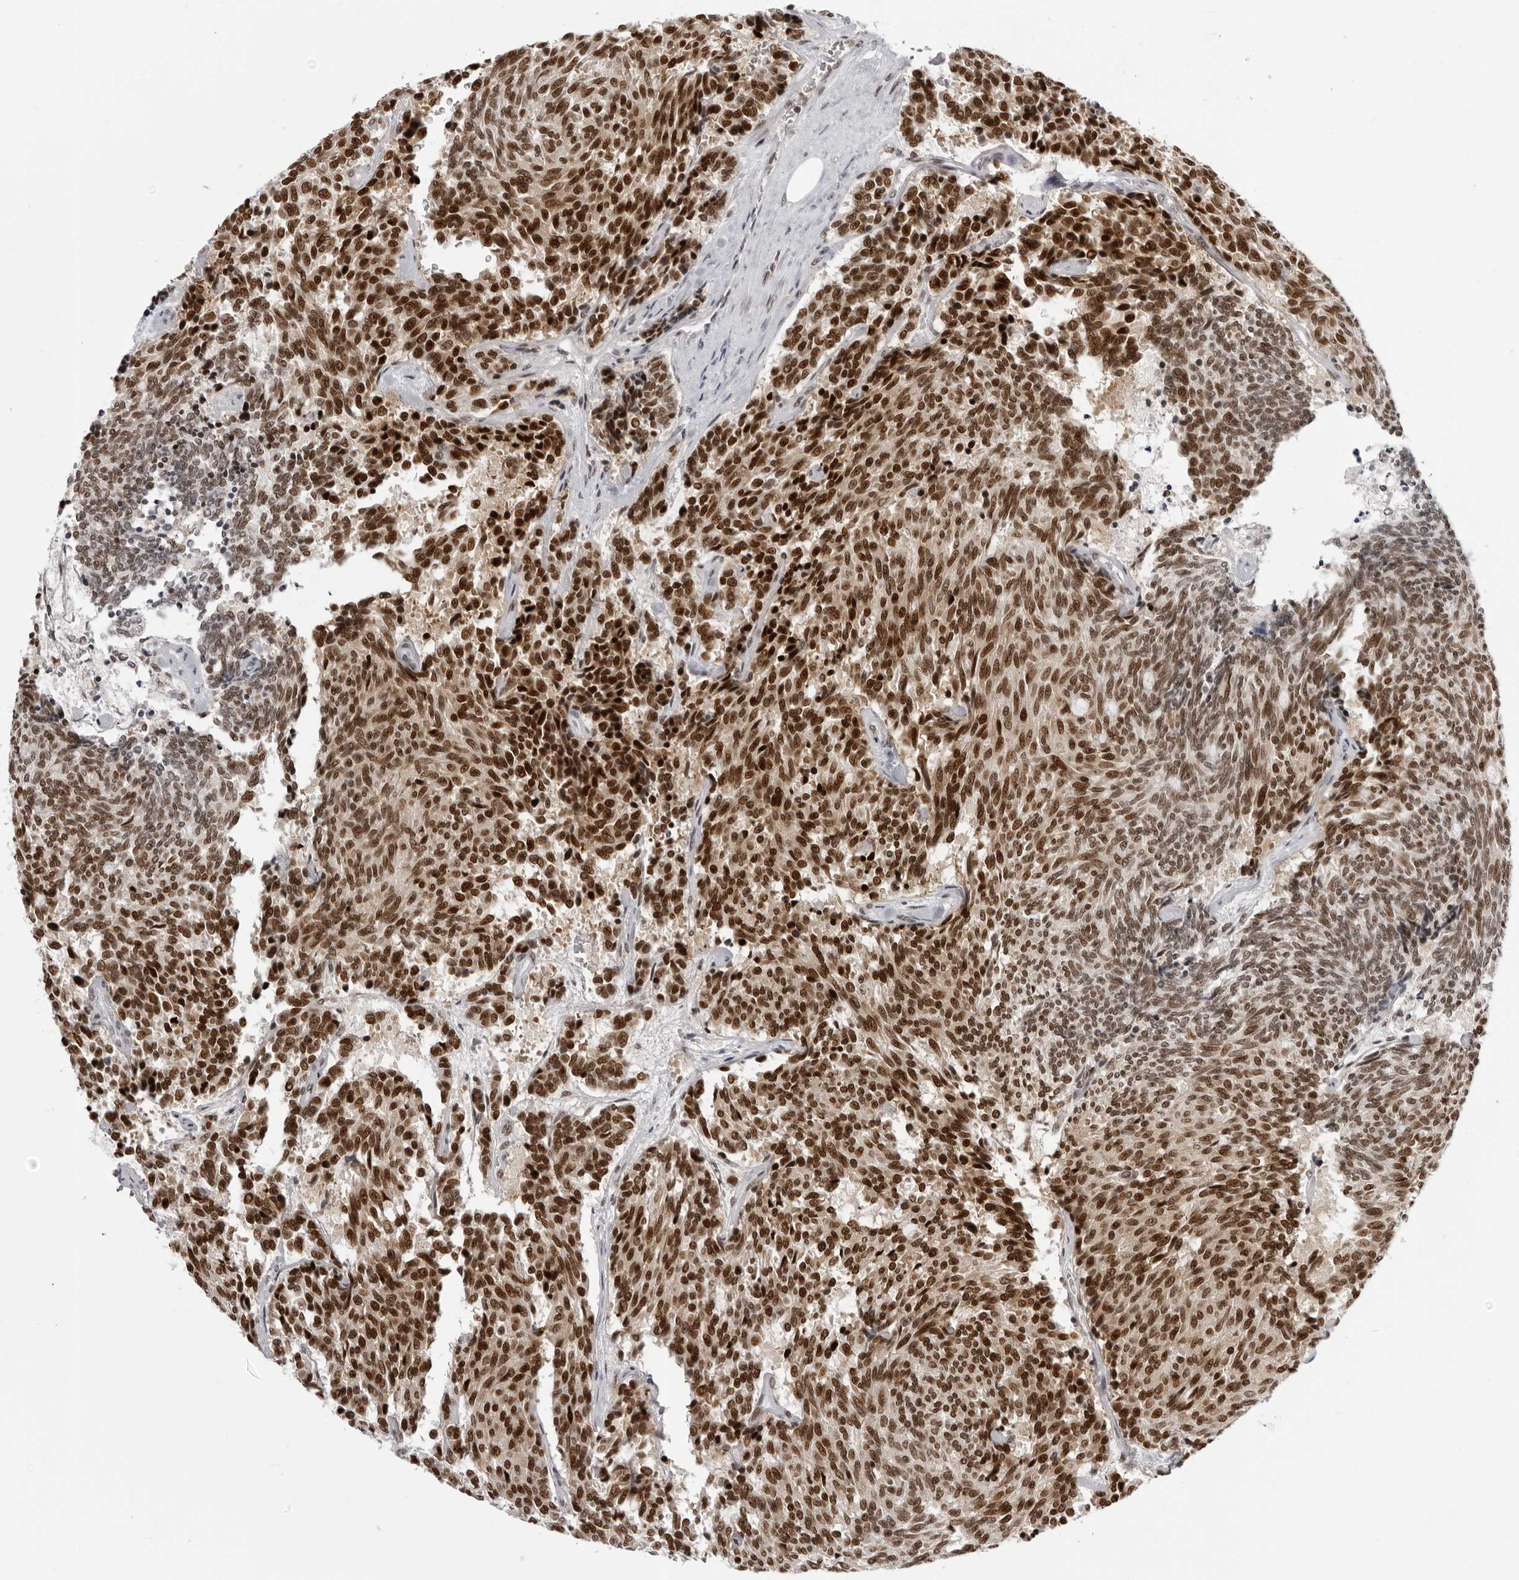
{"staining": {"intensity": "strong", "quantity": ">75%", "location": "nuclear"}, "tissue": "carcinoid", "cell_type": "Tumor cells", "image_type": "cancer", "snomed": [{"axis": "morphology", "description": "Carcinoid, malignant, NOS"}, {"axis": "topography", "description": "Pancreas"}], "caption": "This image demonstrates carcinoid (malignant) stained with immunohistochemistry to label a protein in brown. The nuclear of tumor cells show strong positivity for the protein. Nuclei are counter-stained blue.", "gene": "HEXIM2", "patient": {"sex": "female", "age": 54}}